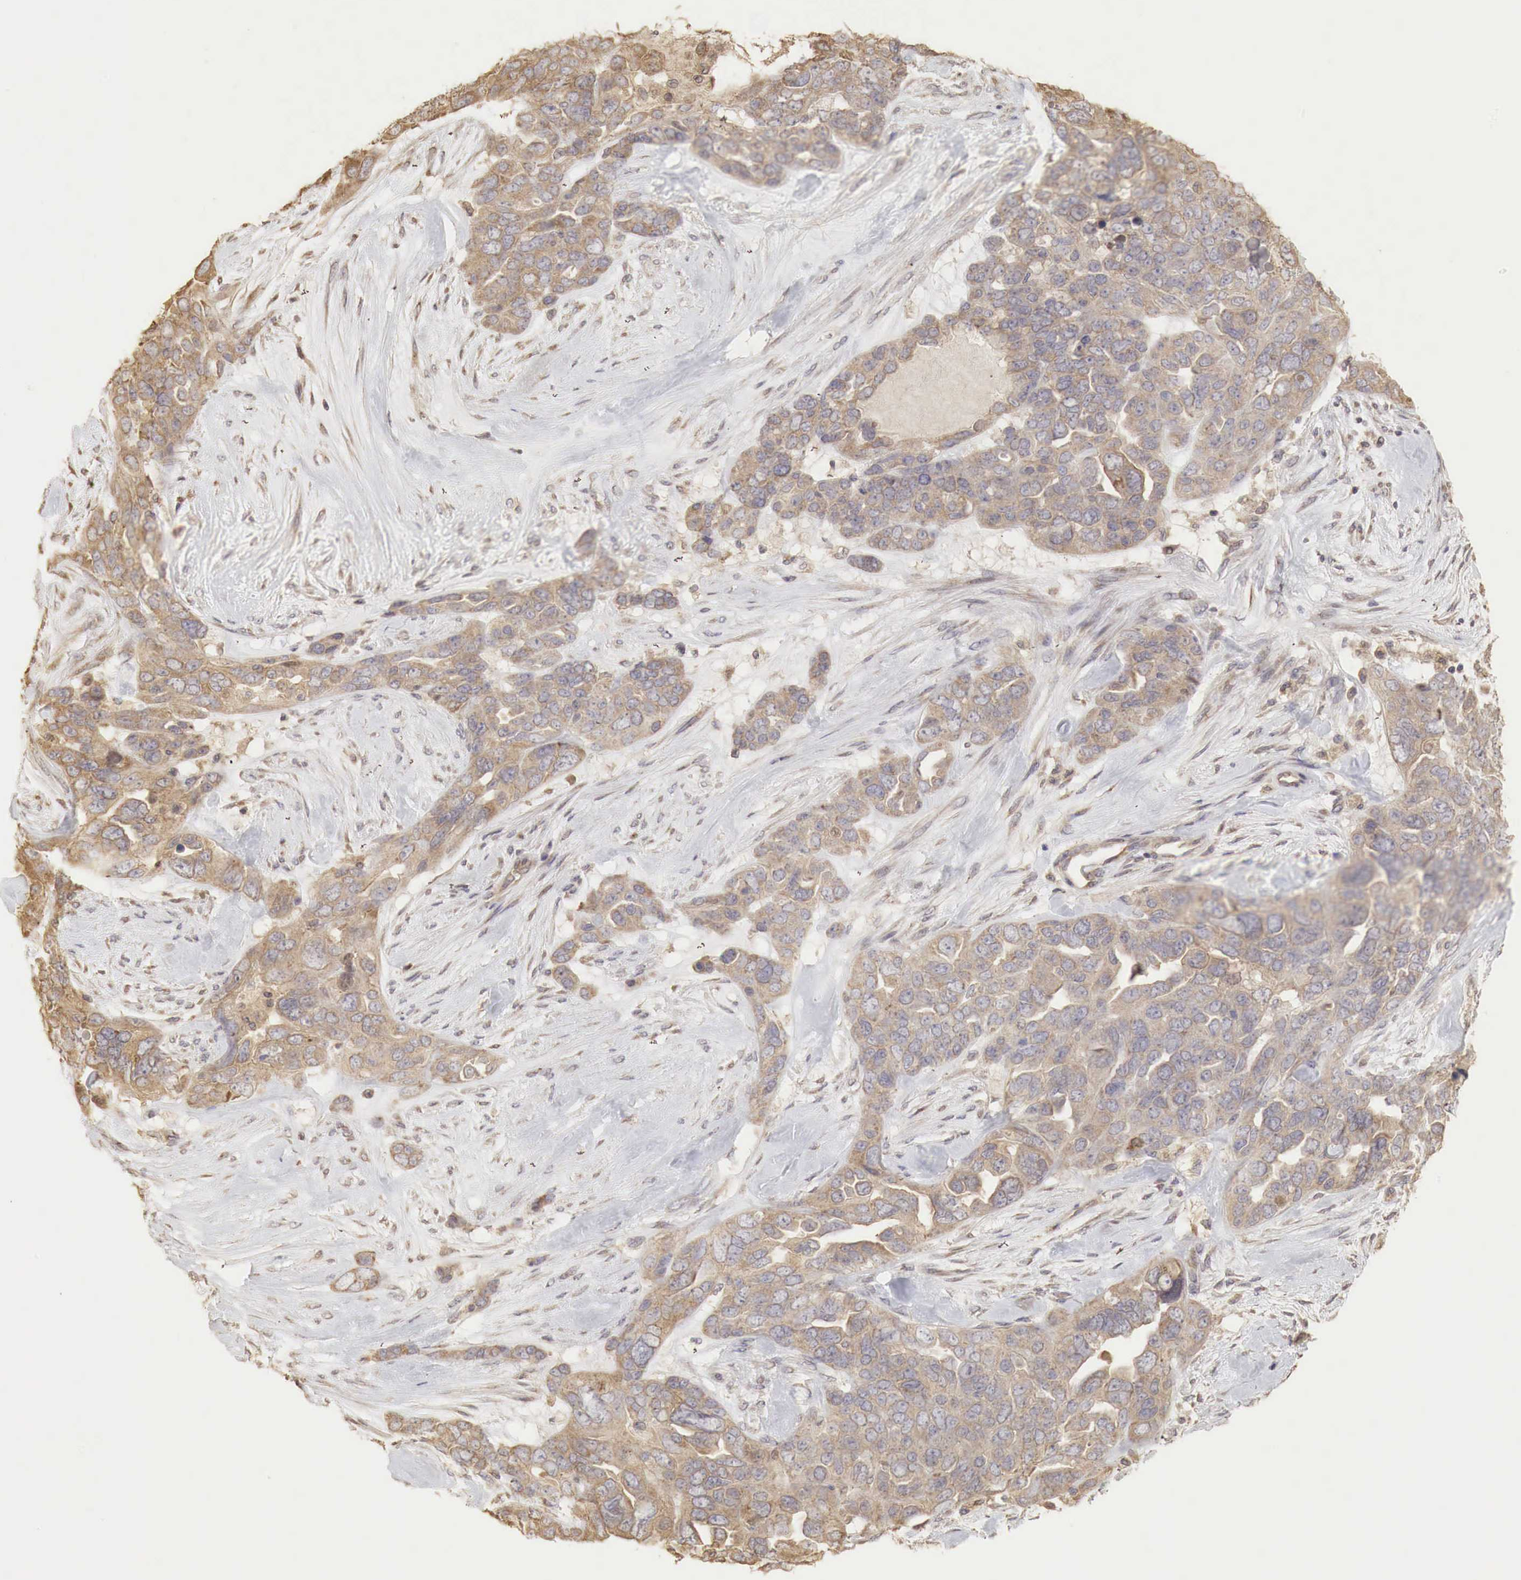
{"staining": {"intensity": "weak", "quantity": ">75%", "location": "cytoplasmic/membranous"}, "tissue": "ovarian cancer", "cell_type": "Tumor cells", "image_type": "cancer", "snomed": [{"axis": "morphology", "description": "Cystadenocarcinoma, serous, NOS"}, {"axis": "topography", "description": "Ovary"}], "caption": "The photomicrograph displays staining of ovarian serous cystadenocarcinoma, revealing weak cytoplasmic/membranous protein positivity (brown color) within tumor cells.", "gene": "PABPC5", "patient": {"sex": "female", "age": 63}}